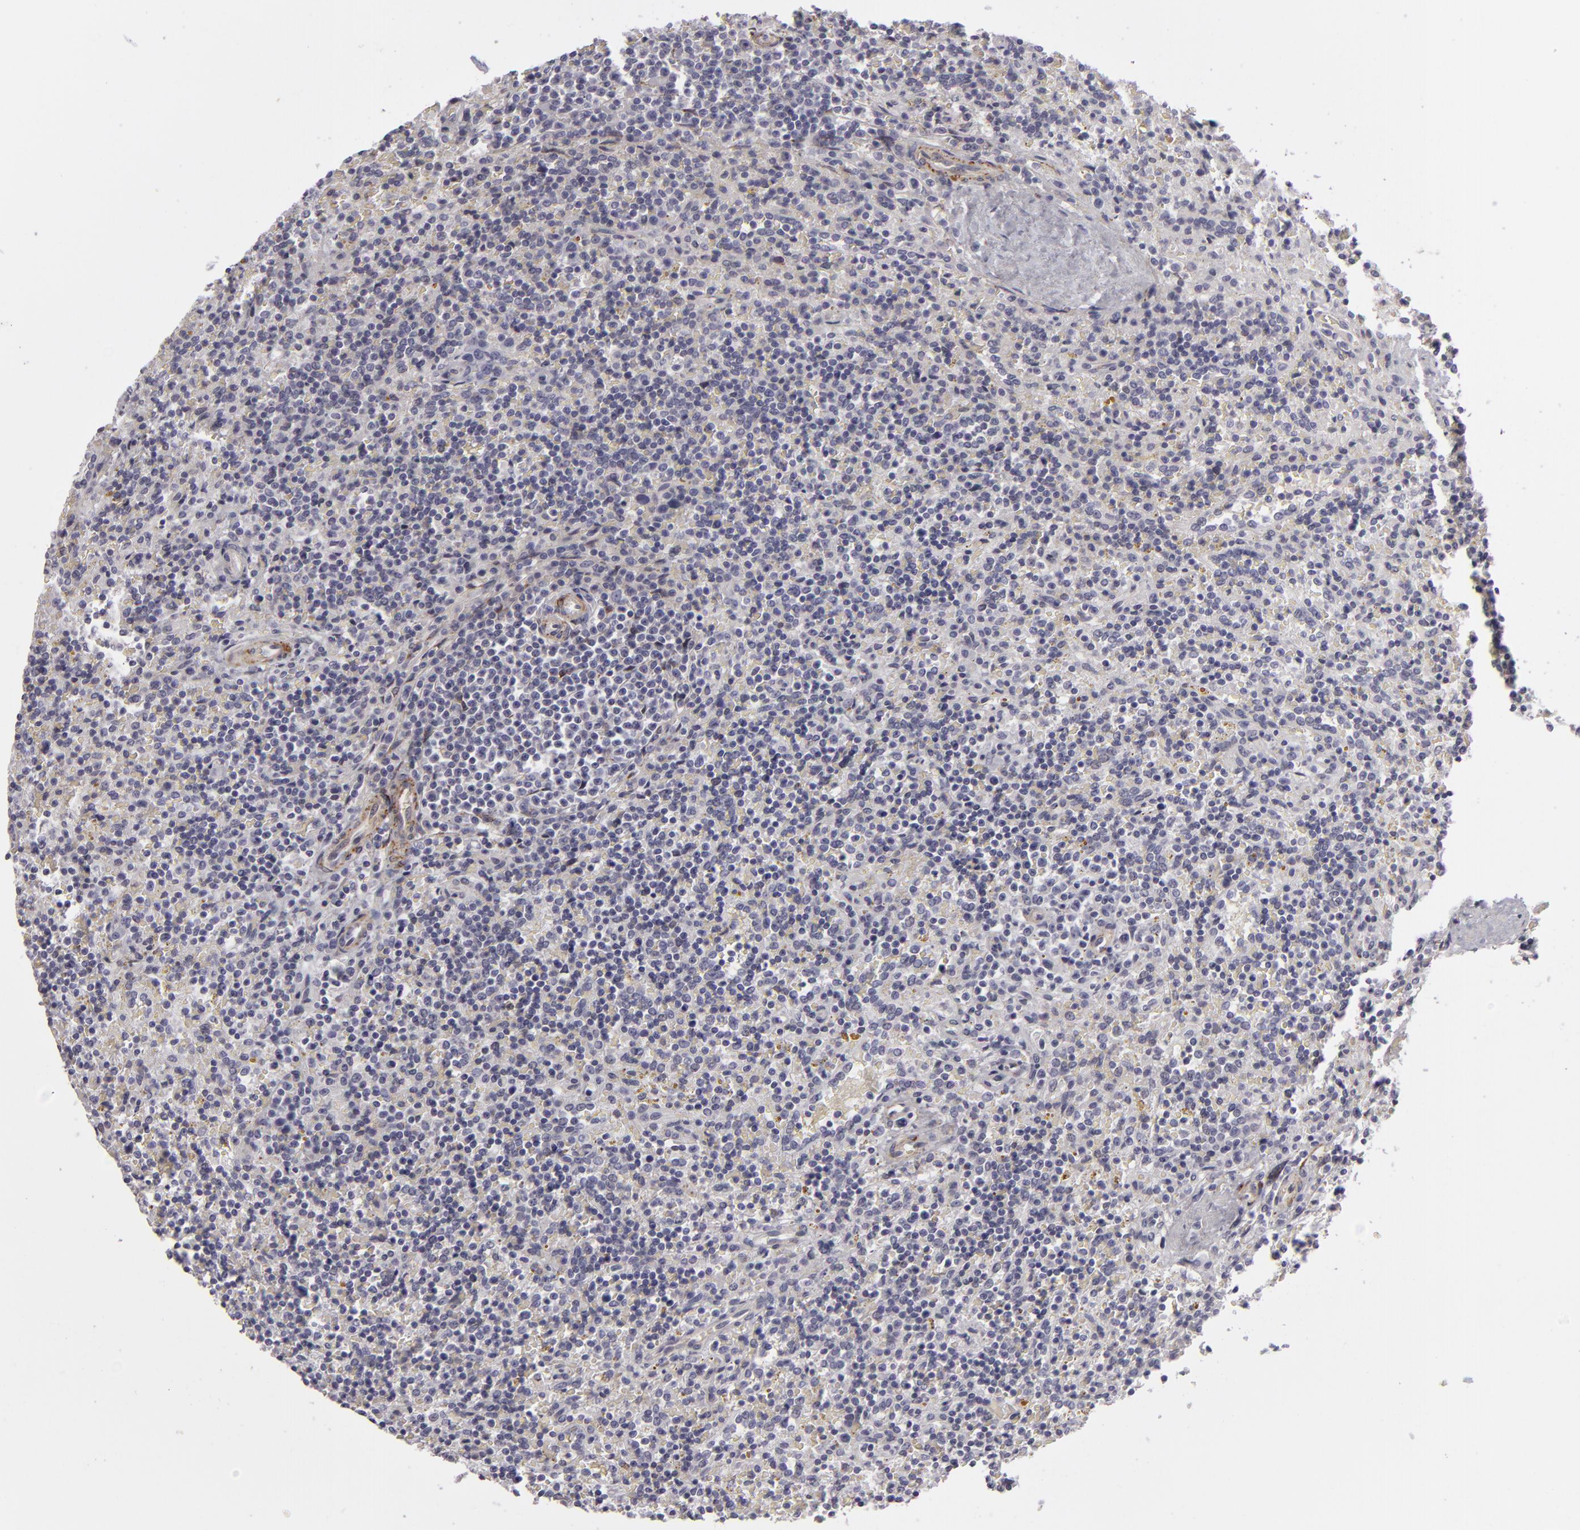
{"staining": {"intensity": "negative", "quantity": "none", "location": "none"}, "tissue": "lymphoma", "cell_type": "Tumor cells", "image_type": "cancer", "snomed": [{"axis": "morphology", "description": "Malignant lymphoma, non-Hodgkin's type, Low grade"}, {"axis": "topography", "description": "Spleen"}], "caption": "DAB immunohistochemical staining of human lymphoma shows no significant expression in tumor cells.", "gene": "ALCAM", "patient": {"sex": "male", "age": 67}}